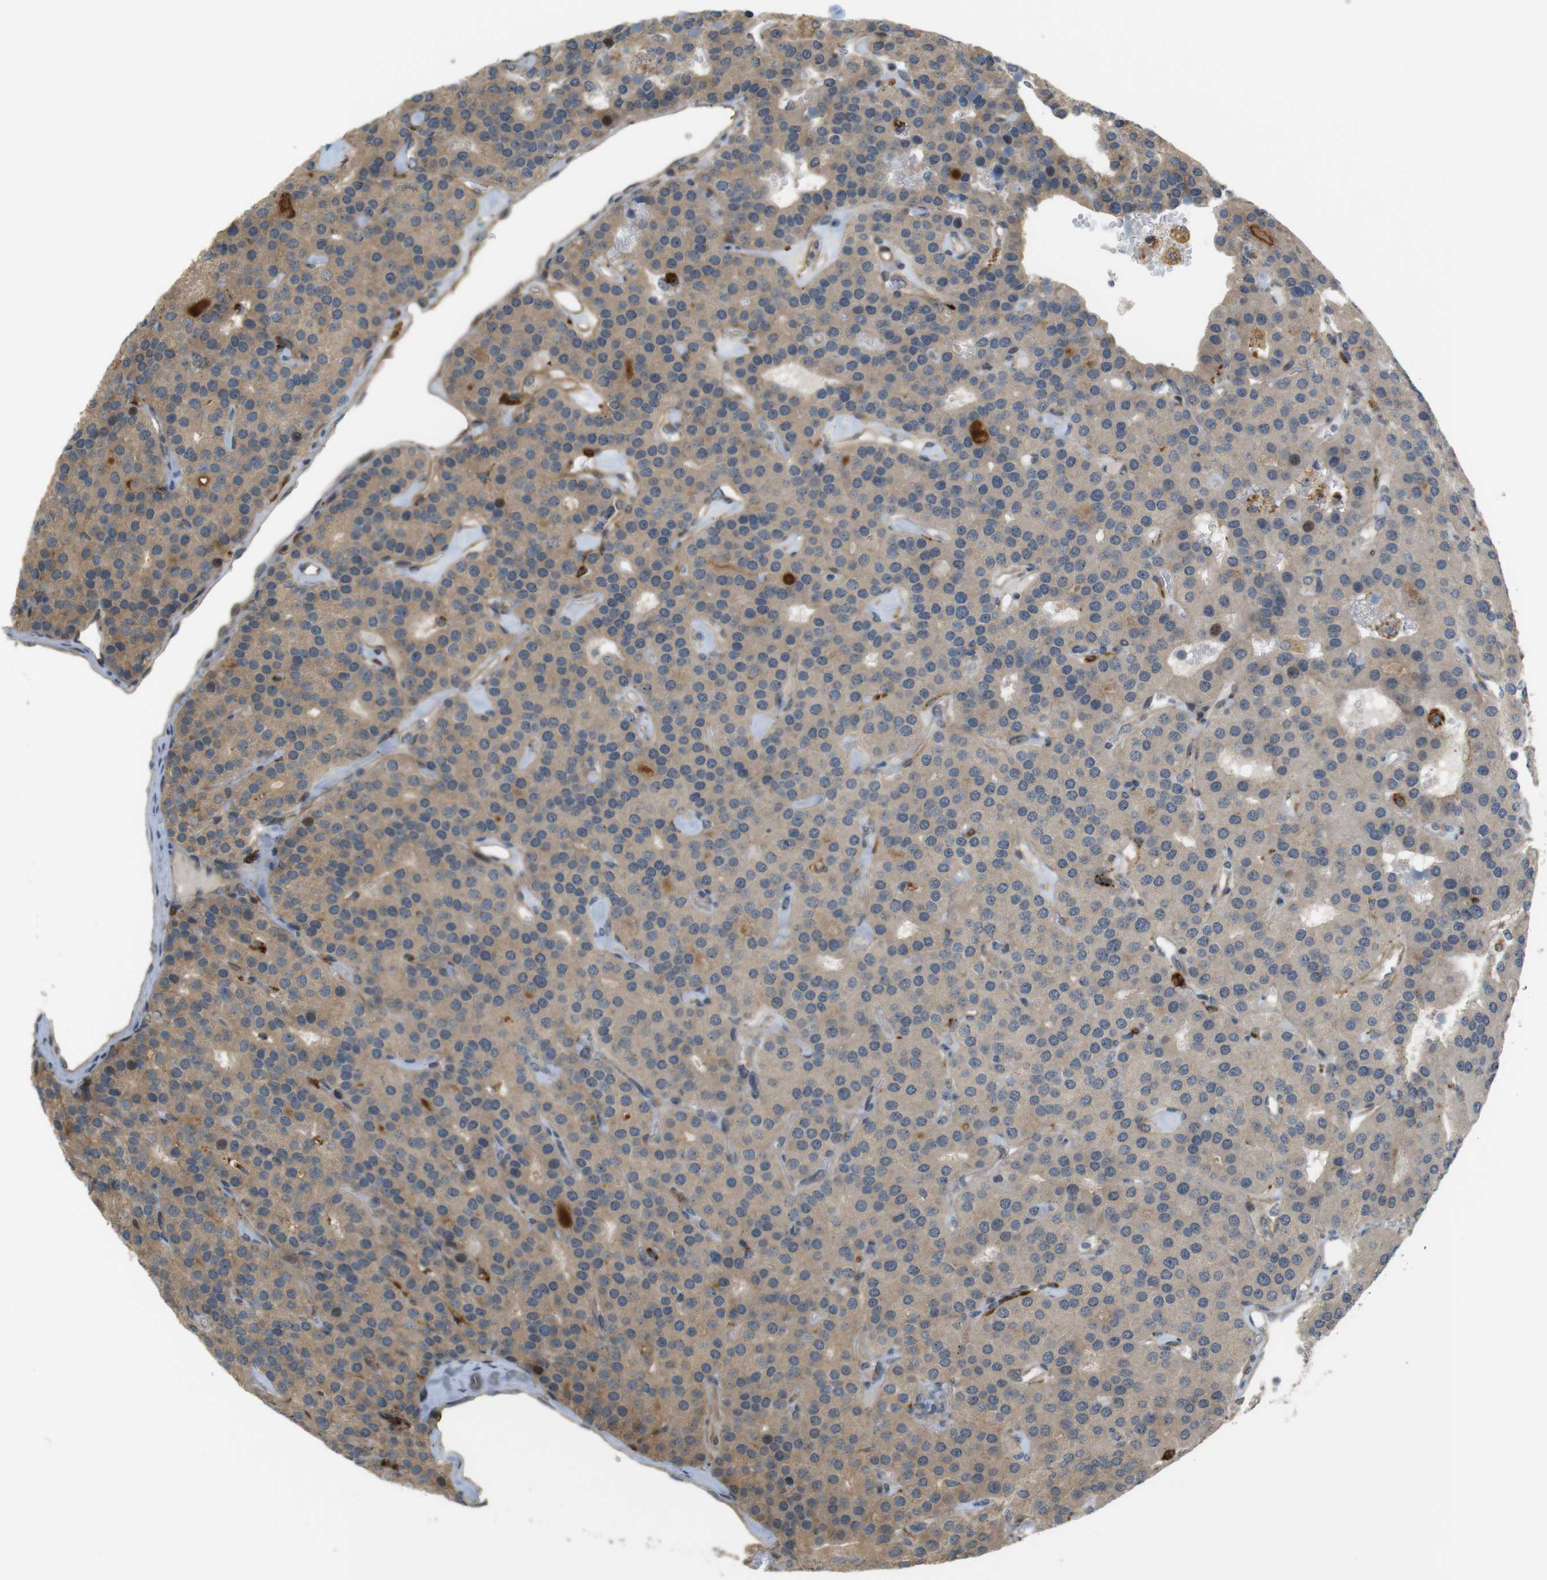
{"staining": {"intensity": "moderate", "quantity": ">75%", "location": "cytoplasmic/membranous"}, "tissue": "parathyroid gland", "cell_type": "Glandular cells", "image_type": "normal", "snomed": [{"axis": "morphology", "description": "Normal tissue, NOS"}, {"axis": "morphology", "description": "Adenoma, NOS"}, {"axis": "topography", "description": "Parathyroid gland"}], "caption": "Protein staining shows moderate cytoplasmic/membranous staining in approximately >75% of glandular cells in normal parathyroid gland.", "gene": "TSPAN9", "patient": {"sex": "female", "age": 86}}